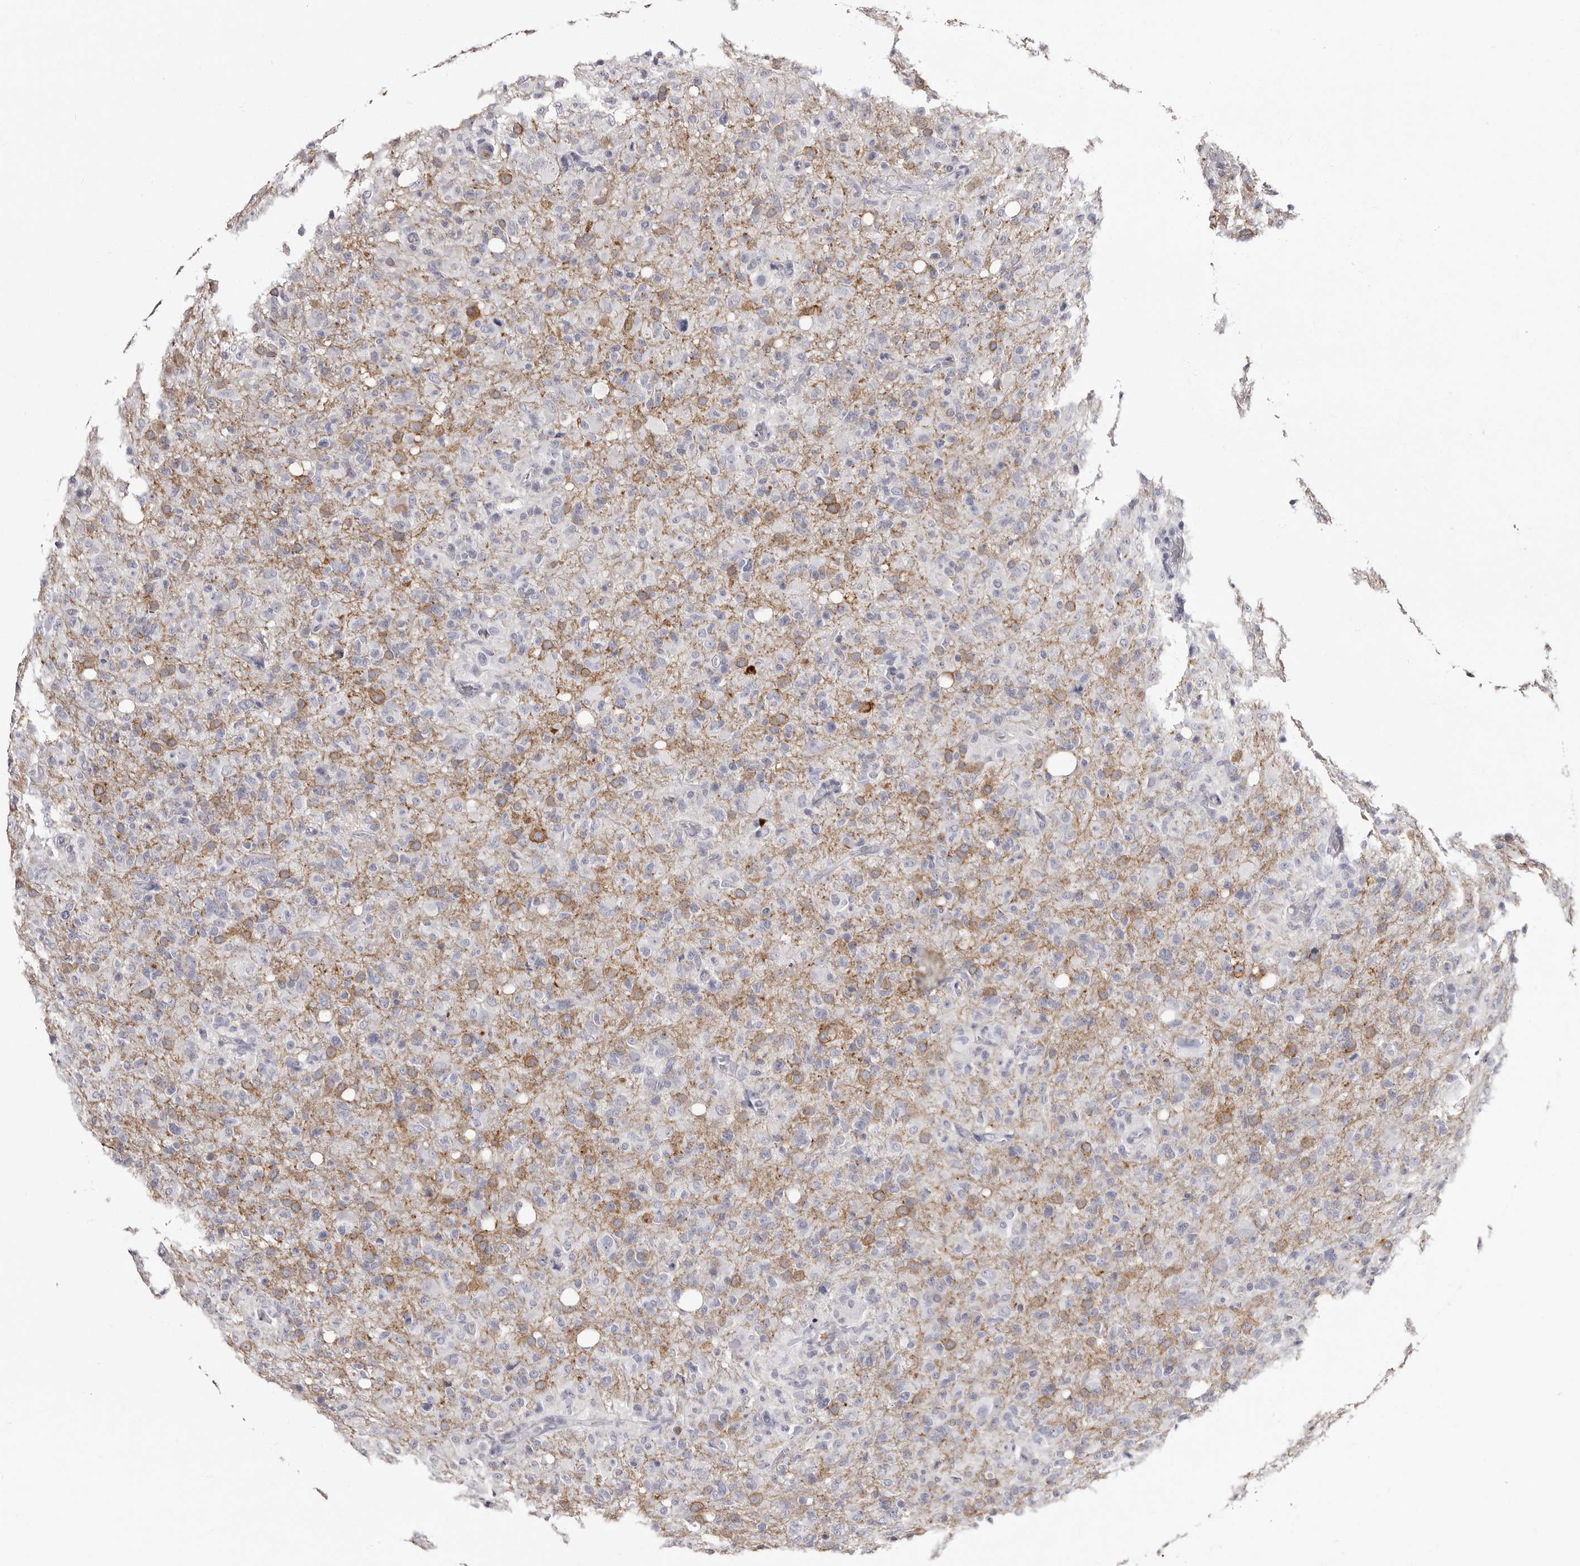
{"staining": {"intensity": "moderate", "quantity": "<25%", "location": "cytoplasmic/membranous"}, "tissue": "glioma", "cell_type": "Tumor cells", "image_type": "cancer", "snomed": [{"axis": "morphology", "description": "Glioma, malignant, High grade"}, {"axis": "topography", "description": "Brain"}], "caption": "A micrograph of glioma stained for a protein shows moderate cytoplasmic/membranous brown staining in tumor cells.", "gene": "TBC1D22B", "patient": {"sex": "female", "age": 57}}